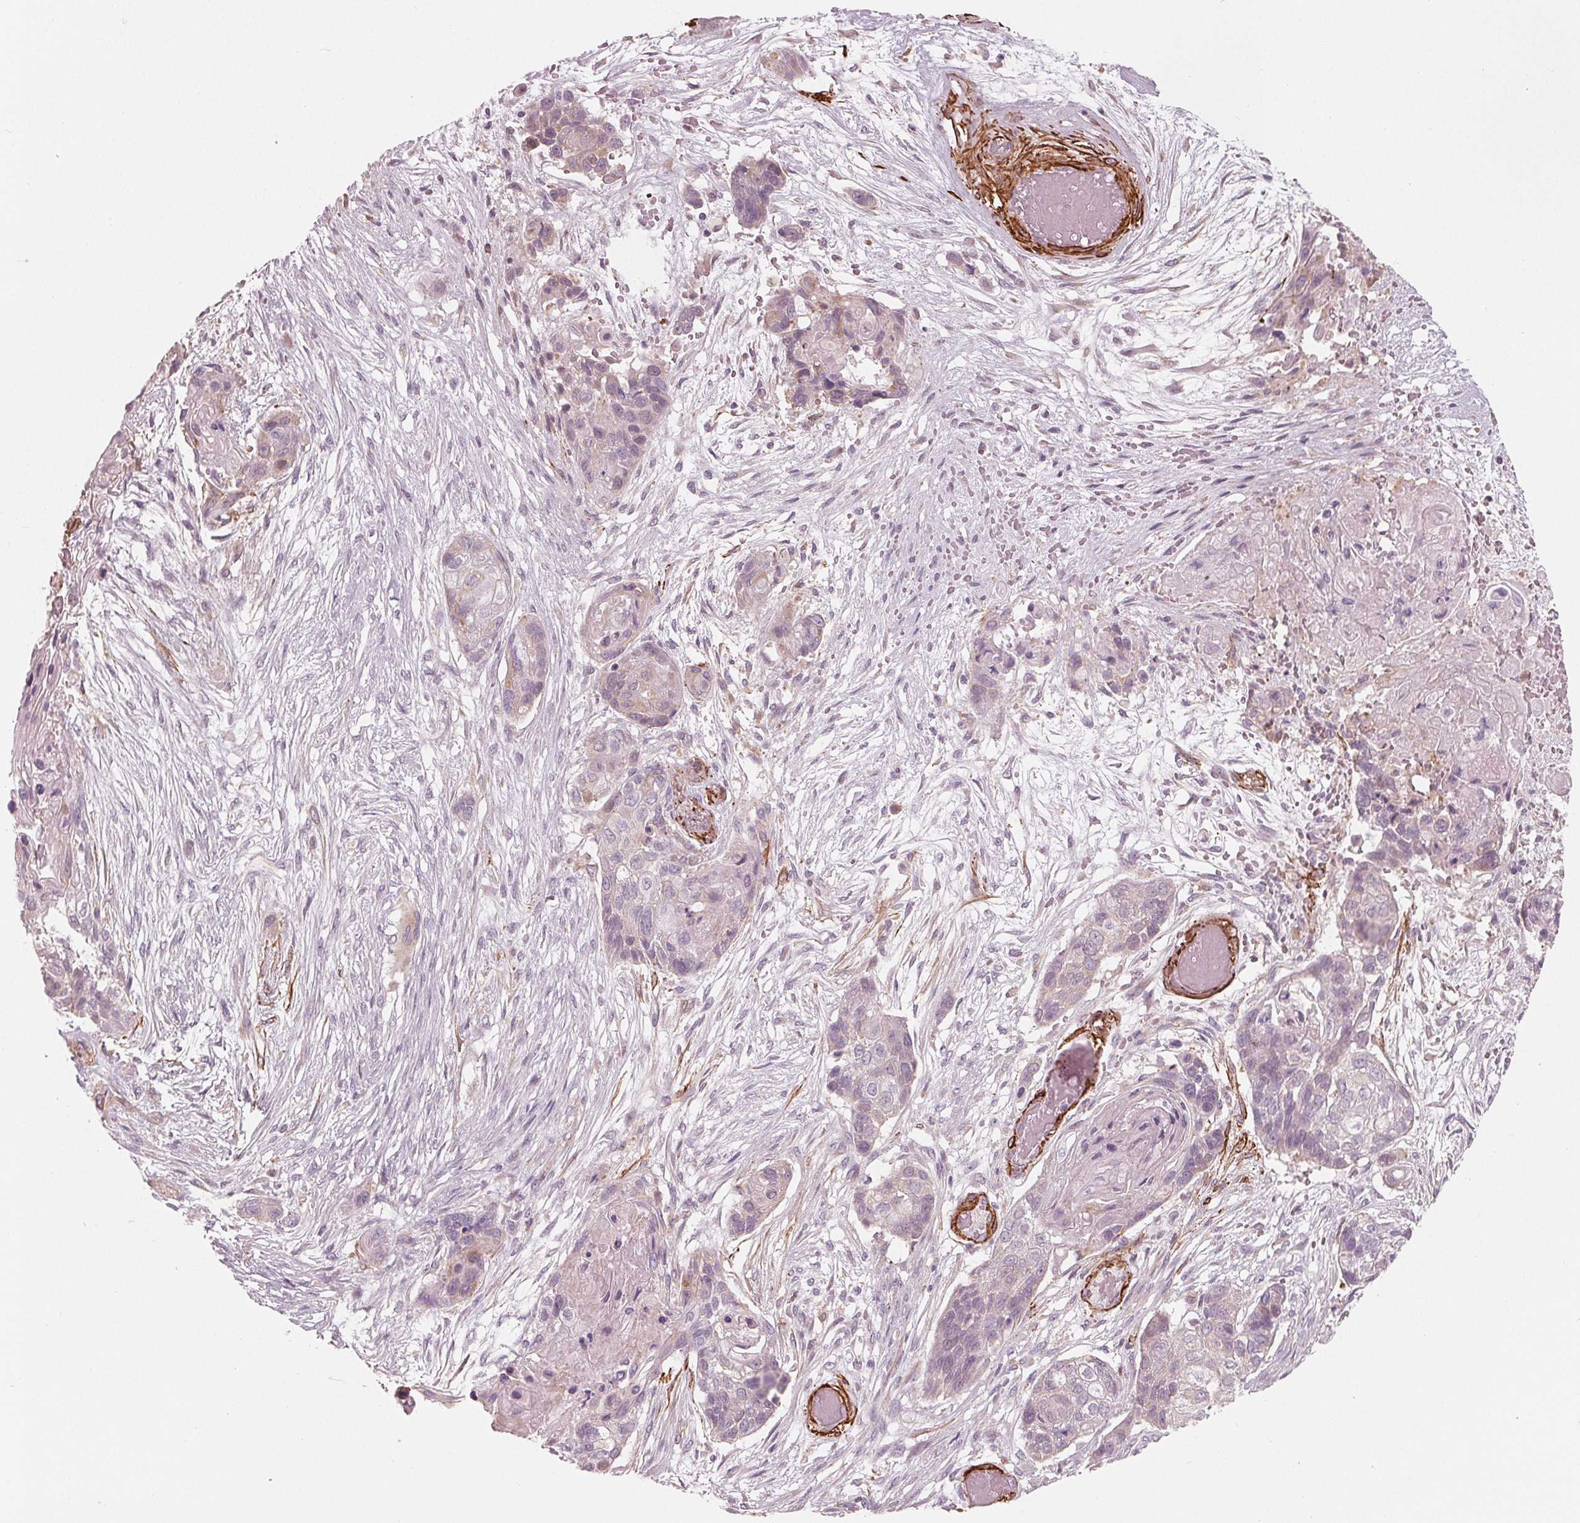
{"staining": {"intensity": "negative", "quantity": "none", "location": "none"}, "tissue": "lung cancer", "cell_type": "Tumor cells", "image_type": "cancer", "snomed": [{"axis": "morphology", "description": "Squamous cell carcinoma, NOS"}, {"axis": "topography", "description": "Lung"}], "caption": "This photomicrograph is of lung cancer (squamous cell carcinoma) stained with immunohistochemistry (IHC) to label a protein in brown with the nuclei are counter-stained blue. There is no positivity in tumor cells.", "gene": "MIER3", "patient": {"sex": "male", "age": 69}}